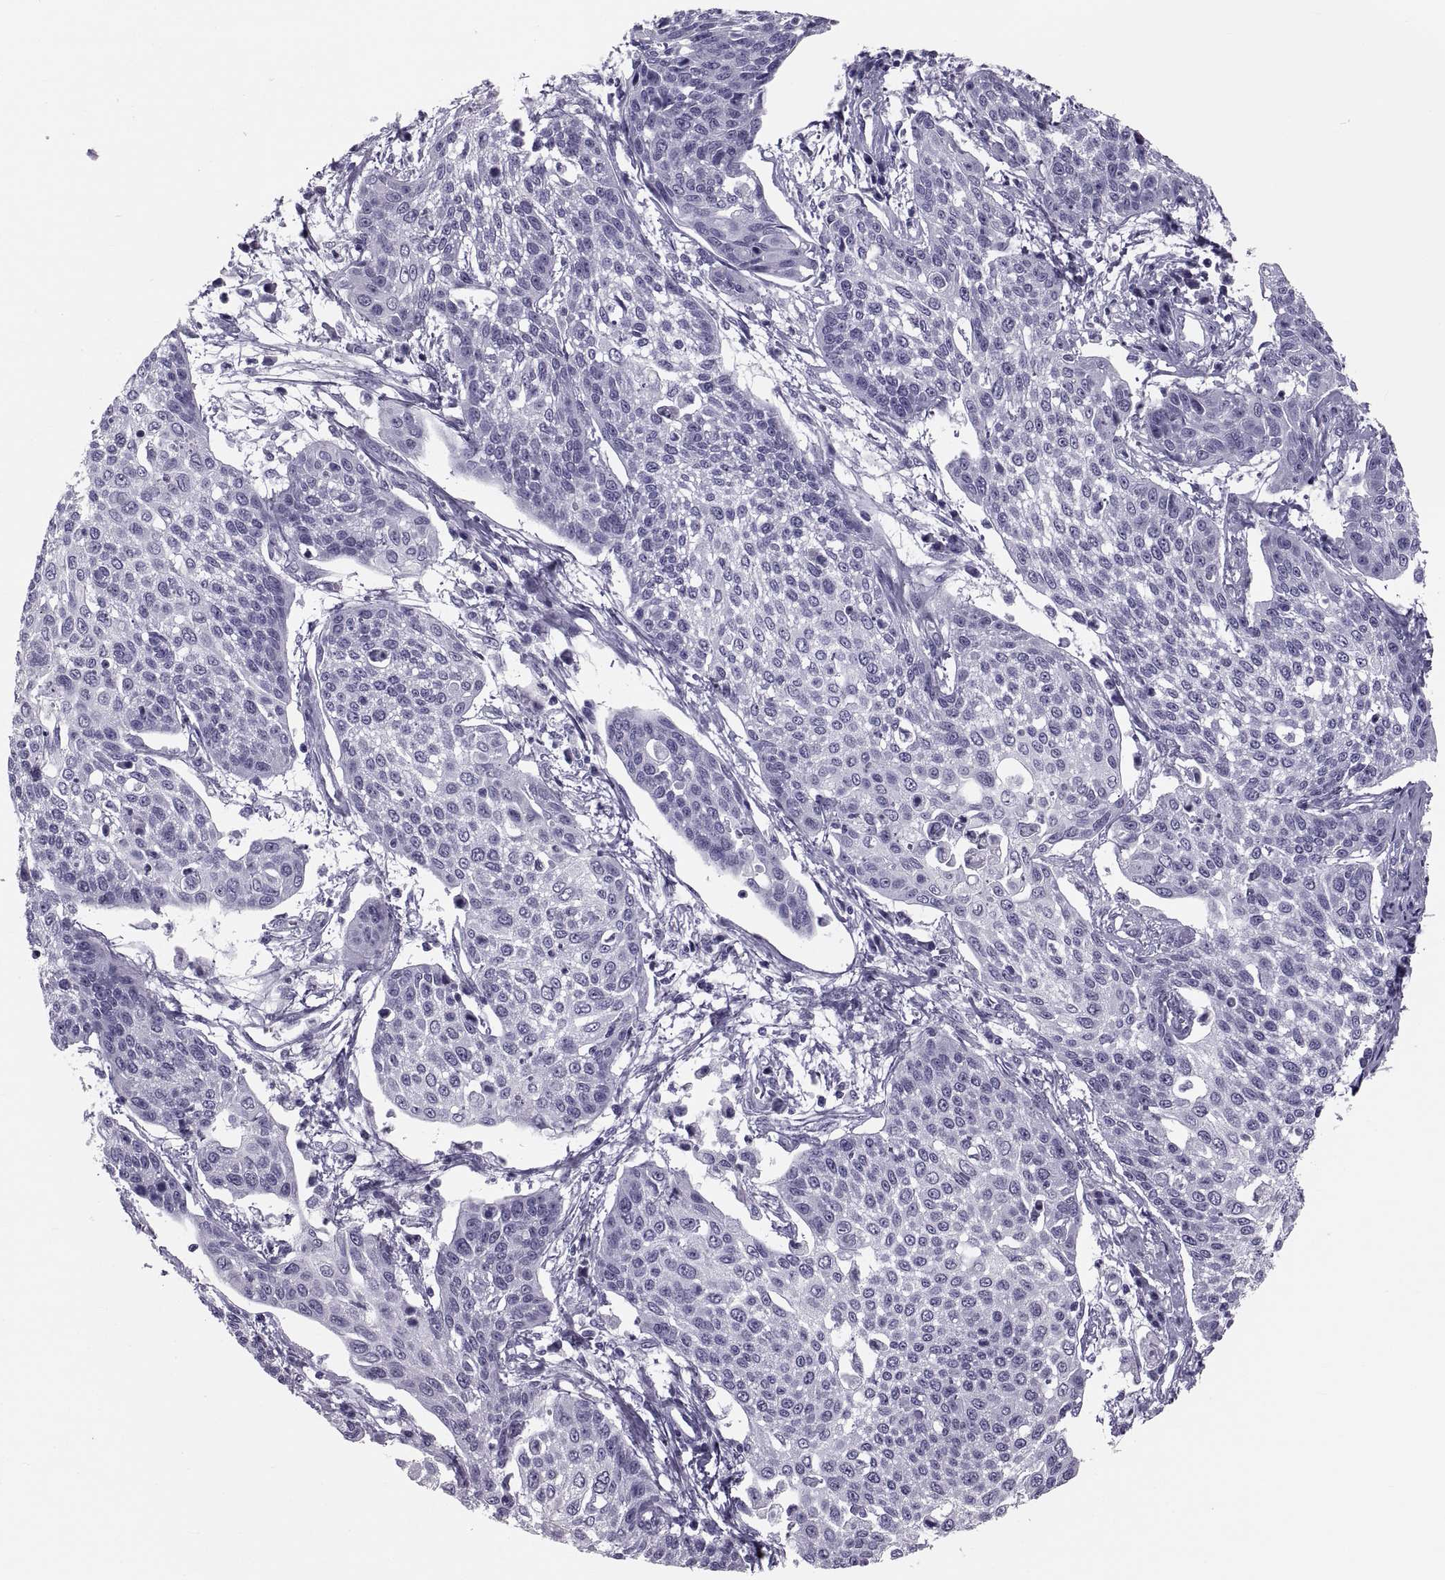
{"staining": {"intensity": "negative", "quantity": "none", "location": "none"}, "tissue": "cervical cancer", "cell_type": "Tumor cells", "image_type": "cancer", "snomed": [{"axis": "morphology", "description": "Squamous cell carcinoma, NOS"}, {"axis": "topography", "description": "Cervix"}], "caption": "The histopathology image shows no significant positivity in tumor cells of cervical squamous cell carcinoma.", "gene": "CRISP1", "patient": {"sex": "female", "age": 34}}